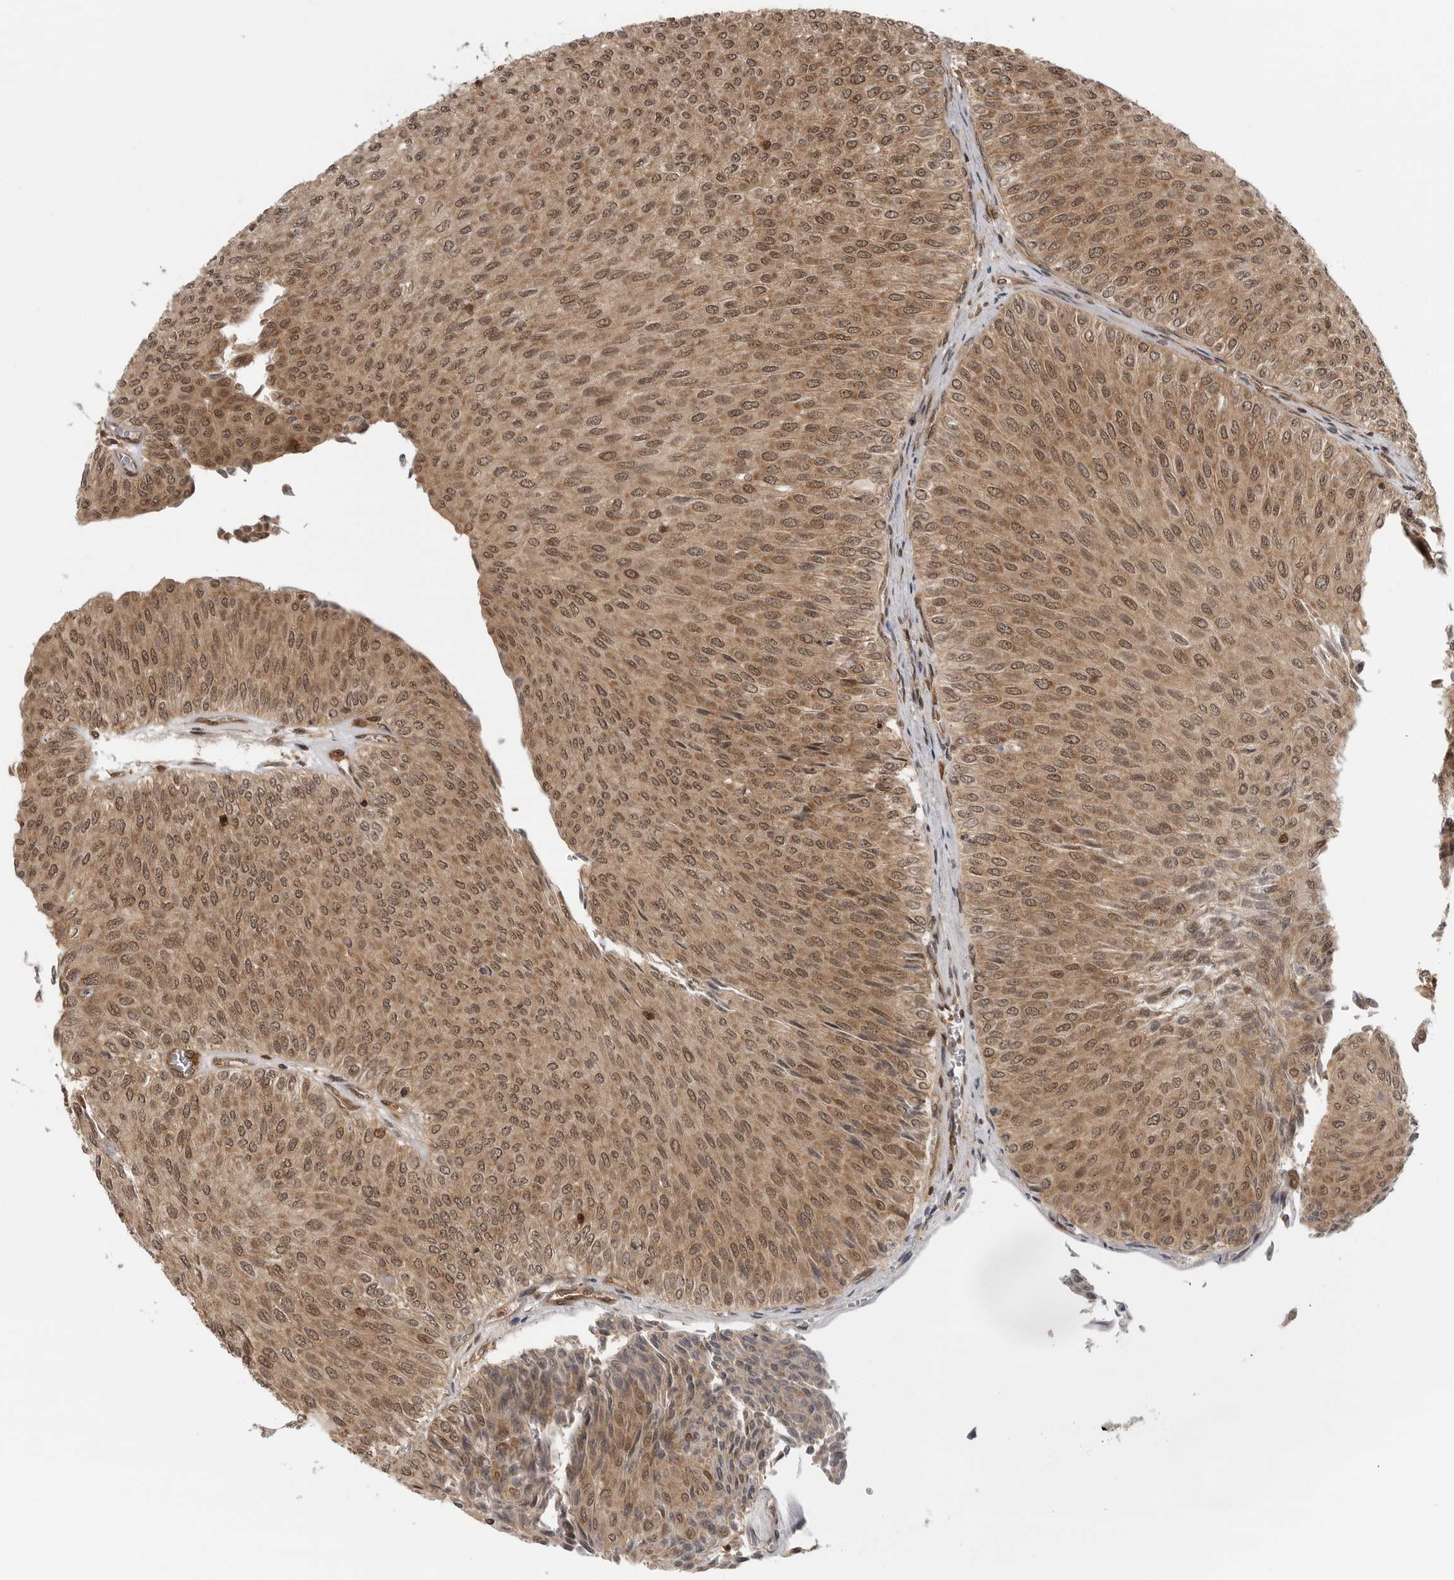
{"staining": {"intensity": "moderate", "quantity": ">75%", "location": "cytoplasmic/membranous,nuclear"}, "tissue": "urothelial cancer", "cell_type": "Tumor cells", "image_type": "cancer", "snomed": [{"axis": "morphology", "description": "Urothelial carcinoma, Low grade"}, {"axis": "topography", "description": "Urinary bladder"}], "caption": "Moderate cytoplasmic/membranous and nuclear staining is appreciated in about >75% of tumor cells in urothelial cancer.", "gene": "SZRD1", "patient": {"sex": "male", "age": 78}}